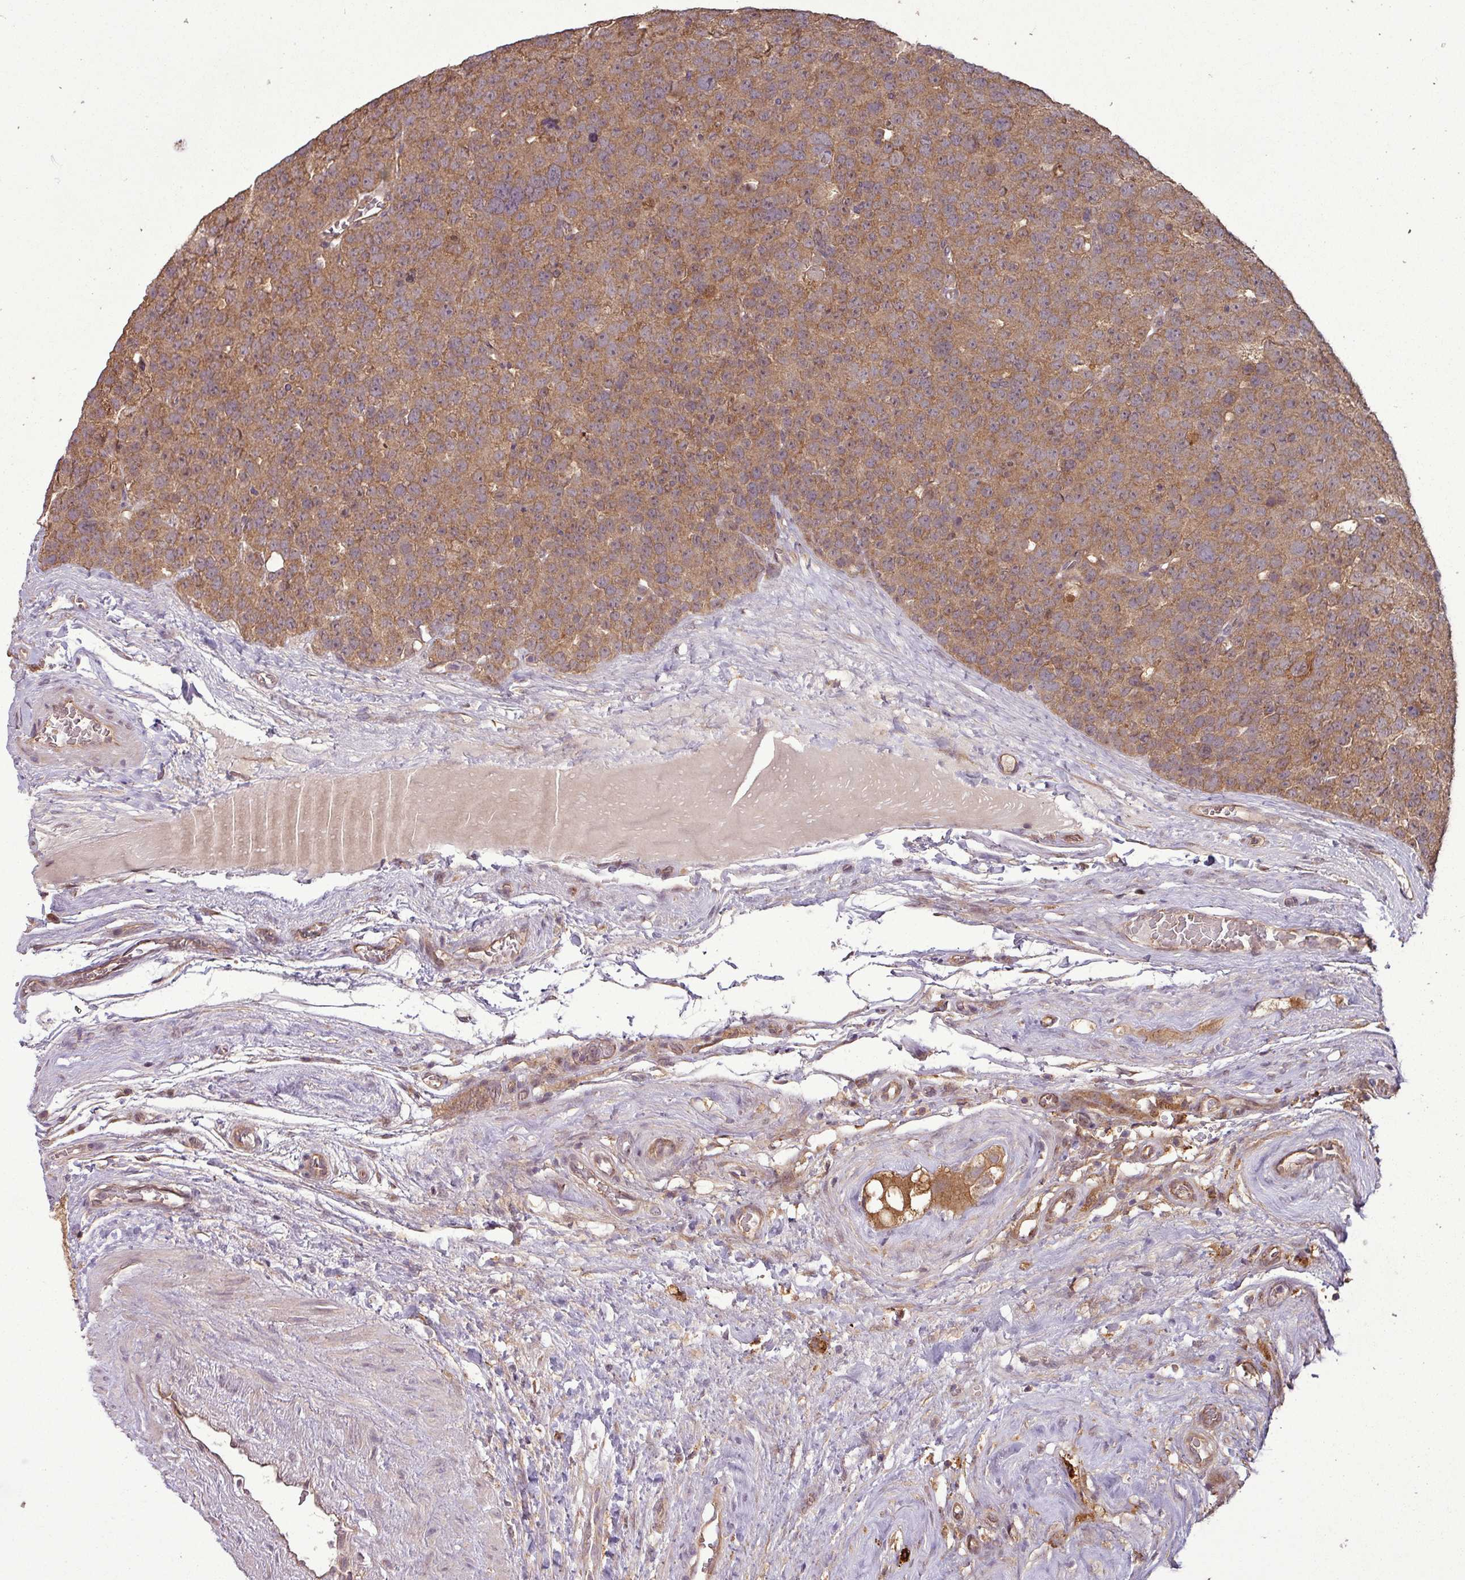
{"staining": {"intensity": "moderate", "quantity": ">75%", "location": "cytoplasmic/membranous"}, "tissue": "testis cancer", "cell_type": "Tumor cells", "image_type": "cancer", "snomed": [{"axis": "morphology", "description": "Seminoma, NOS"}, {"axis": "topography", "description": "Testis"}], "caption": "This histopathology image displays immunohistochemistry (IHC) staining of human testis seminoma, with medium moderate cytoplasmic/membranous positivity in approximately >75% of tumor cells.", "gene": "NT5C3A", "patient": {"sex": "male", "age": 71}}